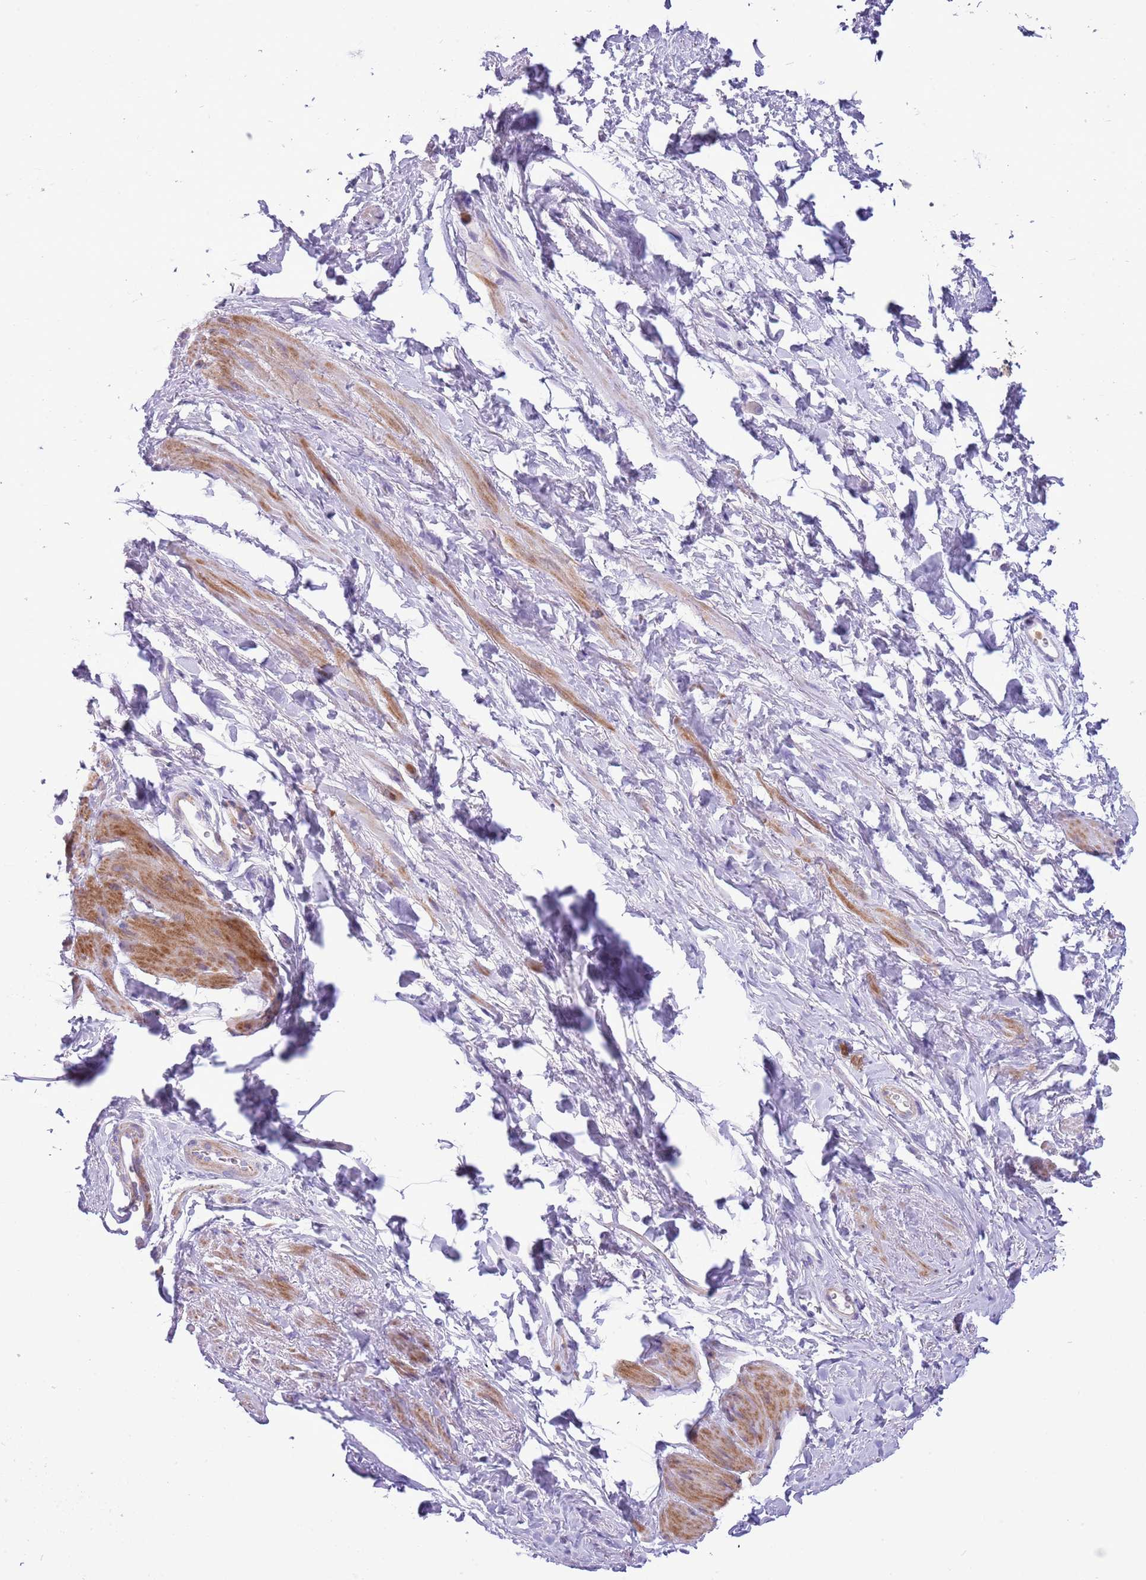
{"staining": {"intensity": "moderate", "quantity": "<25%", "location": "cytoplasmic/membranous"}, "tissue": "smooth muscle", "cell_type": "Smooth muscle cells", "image_type": "normal", "snomed": [{"axis": "morphology", "description": "Normal tissue, NOS"}, {"axis": "topography", "description": "Smooth muscle"}, {"axis": "topography", "description": "Peripheral nerve tissue"}], "caption": "There is low levels of moderate cytoplasmic/membranous positivity in smooth muscle cells of normal smooth muscle, as demonstrated by immunohistochemical staining (brown color).", "gene": "OR6M1", "patient": {"sex": "male", "age": 69}}